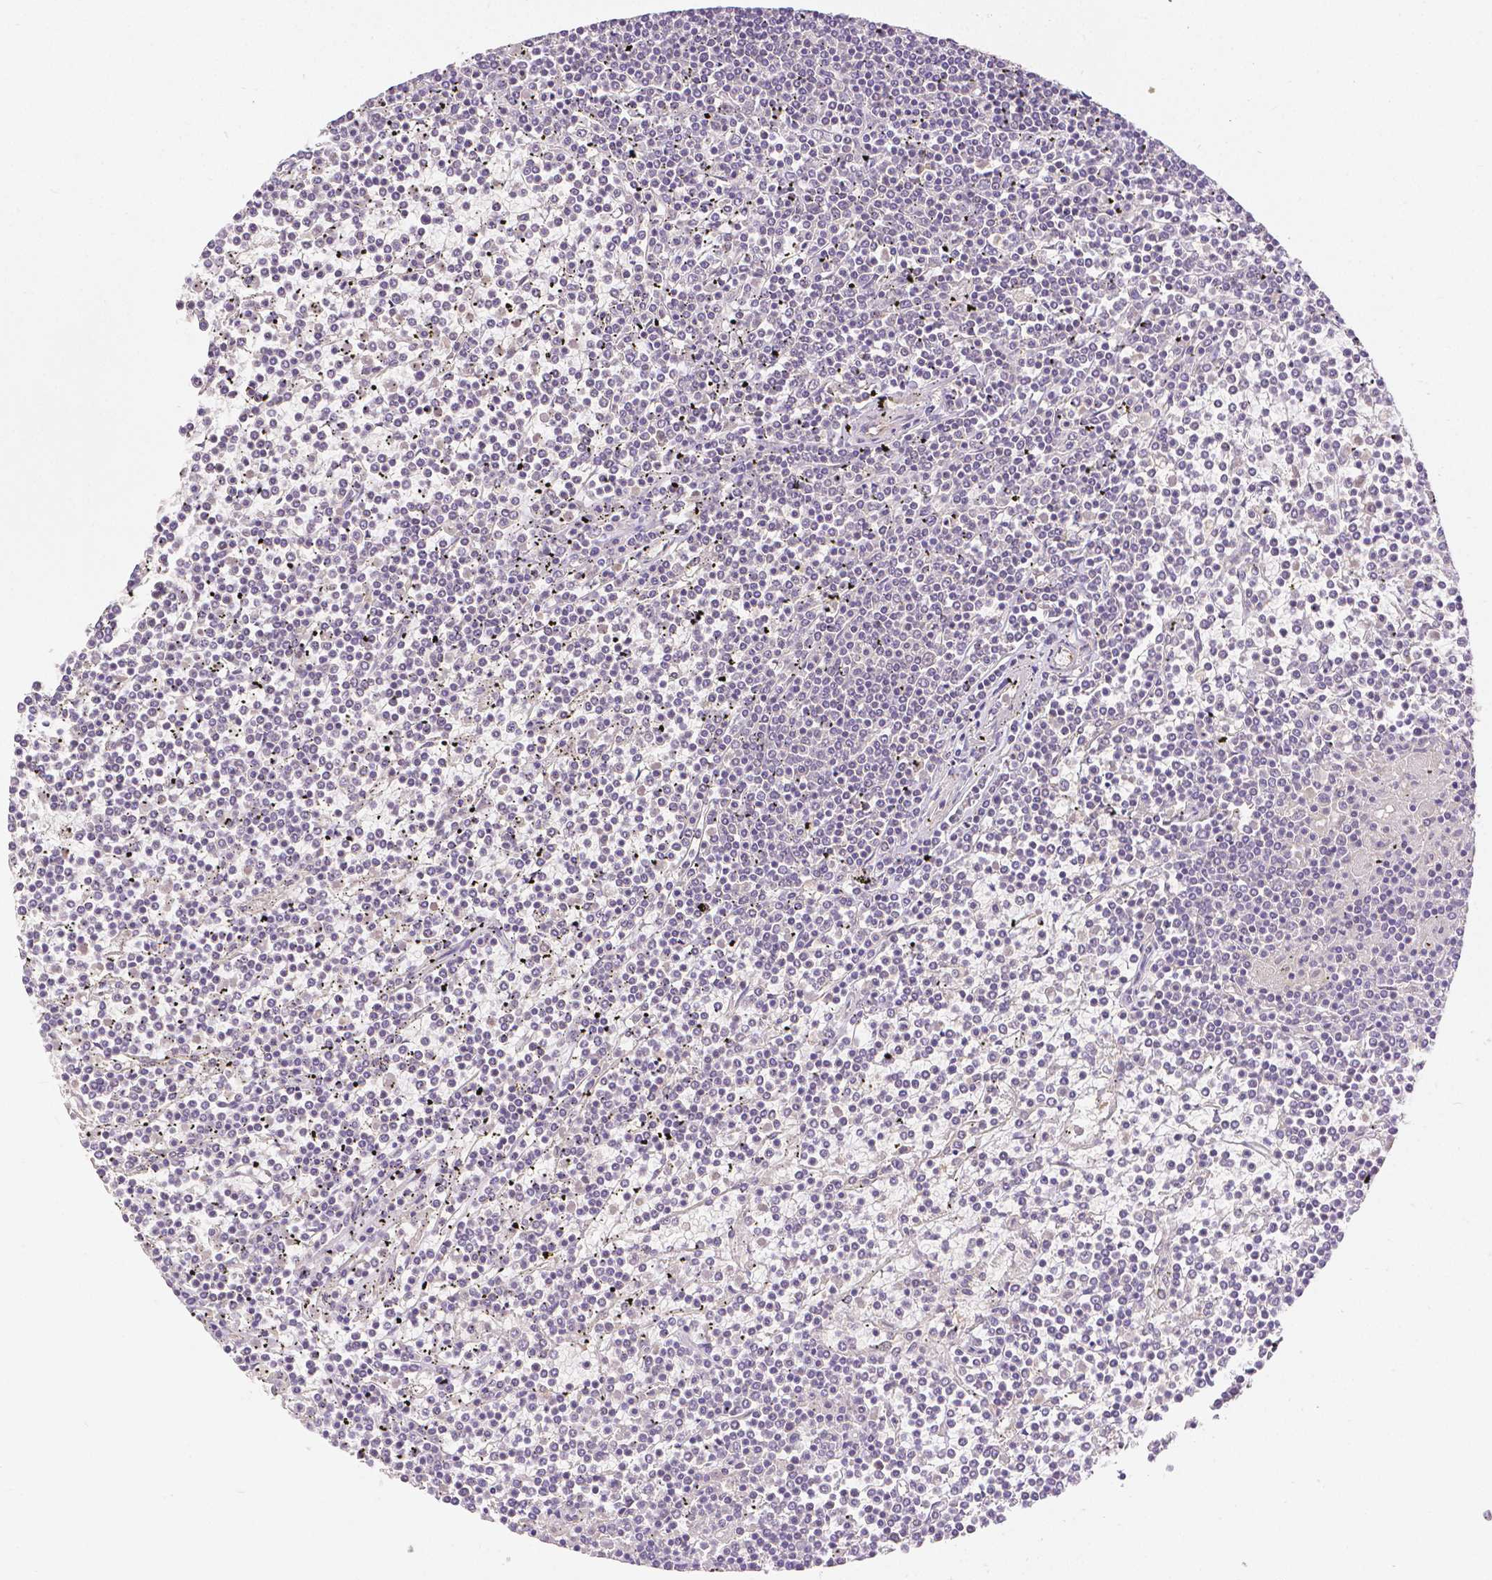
{"staining": {"intensity": "negative", "quantity": "none", "location": "none"}, "tissue": "lymphoma", "cell_type": "Tumor cells", "image_type": "cancer", "snomed": [{"axis": "morphology", "description": "Malignant lymphoma, non-Hodgkin's type, Low grade"}, {"axis": "topography", "description": "Spleen"}], "caption": "Human low-grade malignant lymphoma, non-Hodgkin's type stained for a protein using IHC displays no positivity in tumor cells.", "gene": "RHOT1", "patient": {"sex": "female", "age": 19}}